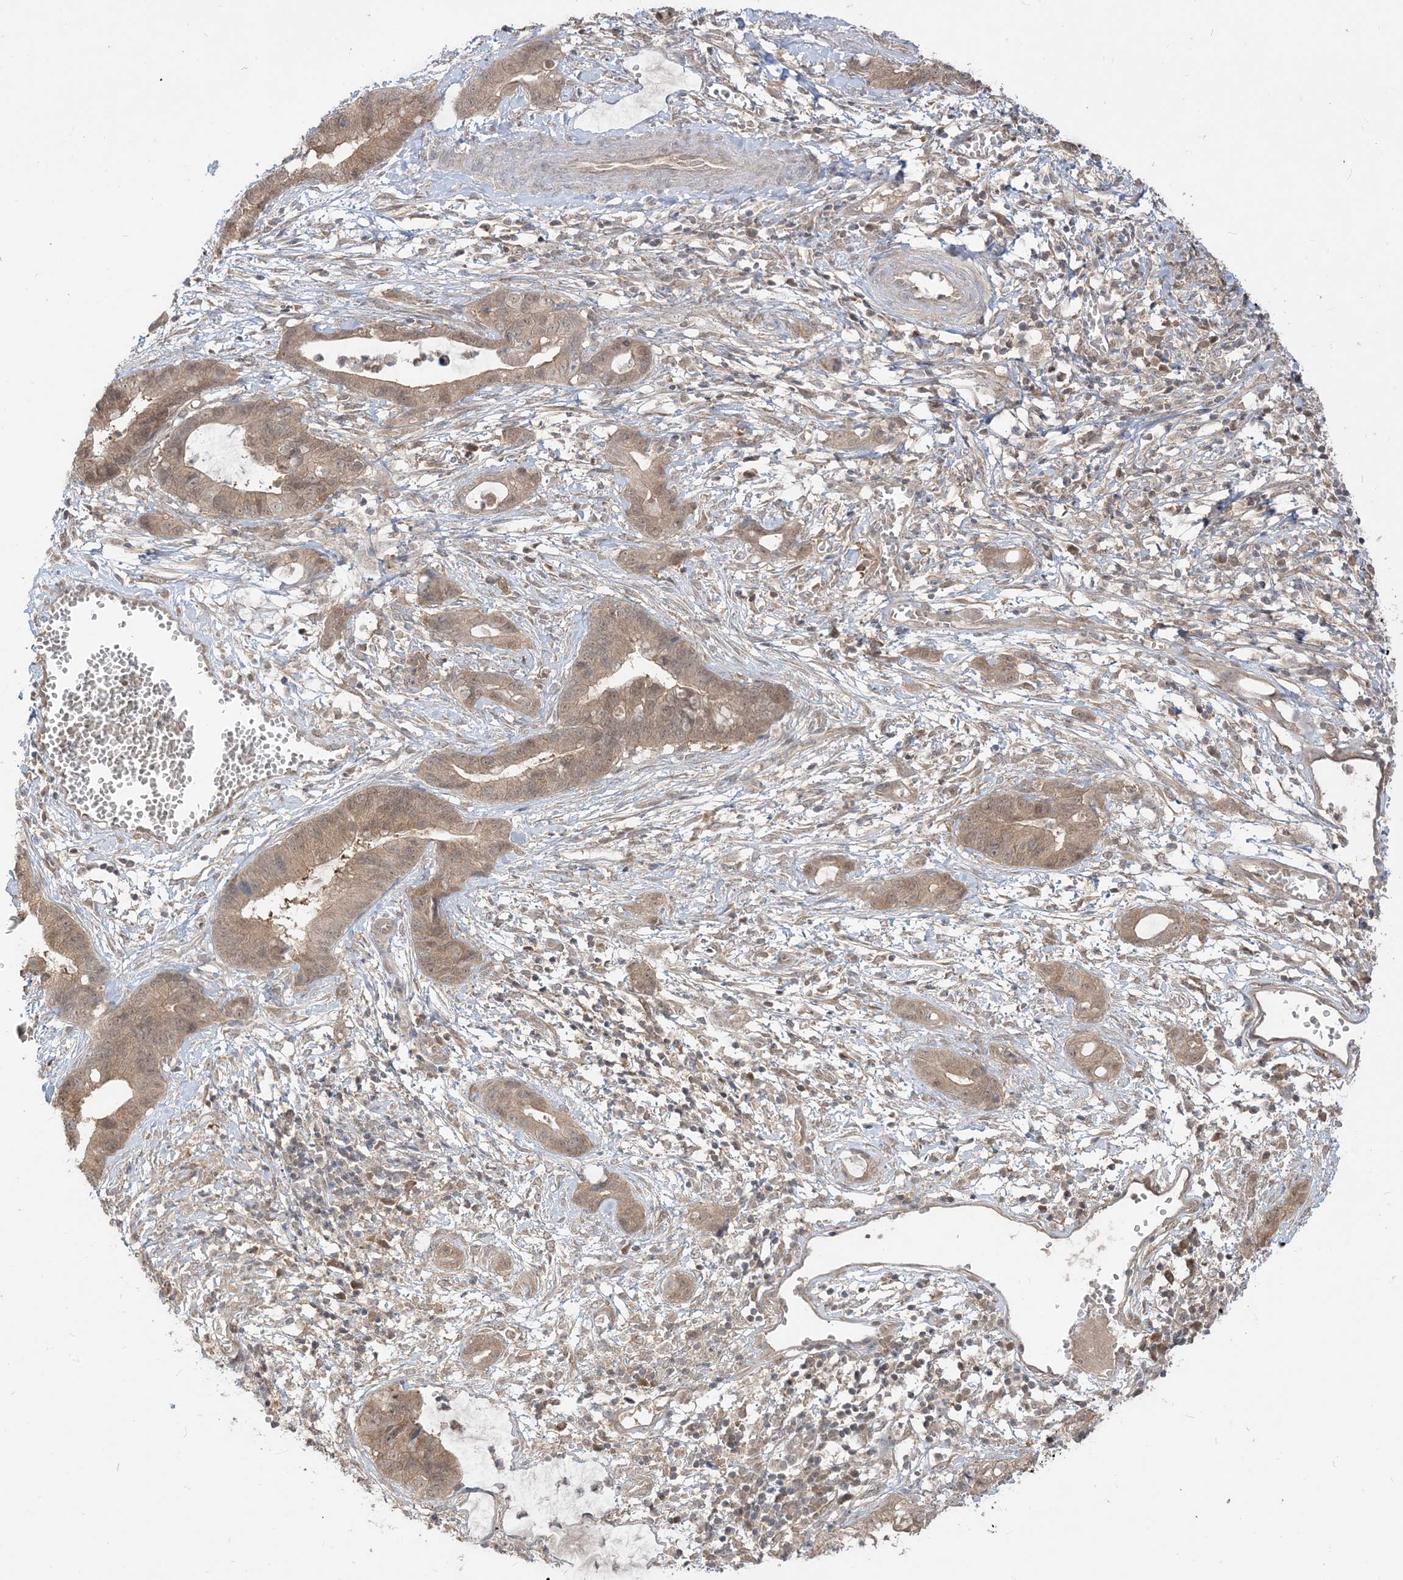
{"staining": {"intensity": "weak", "quantity": "25%-75%", "location": "cytoplasmic/membranous"}, "tissue": "cervical cancer", "cell_type": "Tumor cells", "image_type": "cancer", "snomed": [{"axis": "morphology", "description": "Adenocarcinoma, NOS"}, {"axis": "topography", "description": "Cervix"}], "caption": "Cervical cancer was stained to show a protein in brown. There is low levels of weak cytoplasmic/membranous expression in approximately 25%-75% of tumor cells. The staining is performed using DAB (3,3'-diaminobenzidine) brown chromogen to label protein expression. The nuclei are counter-stained blue using hematoxylin.", "gene": "TBCC", "patient": {"sex": "female", "age": 44}}